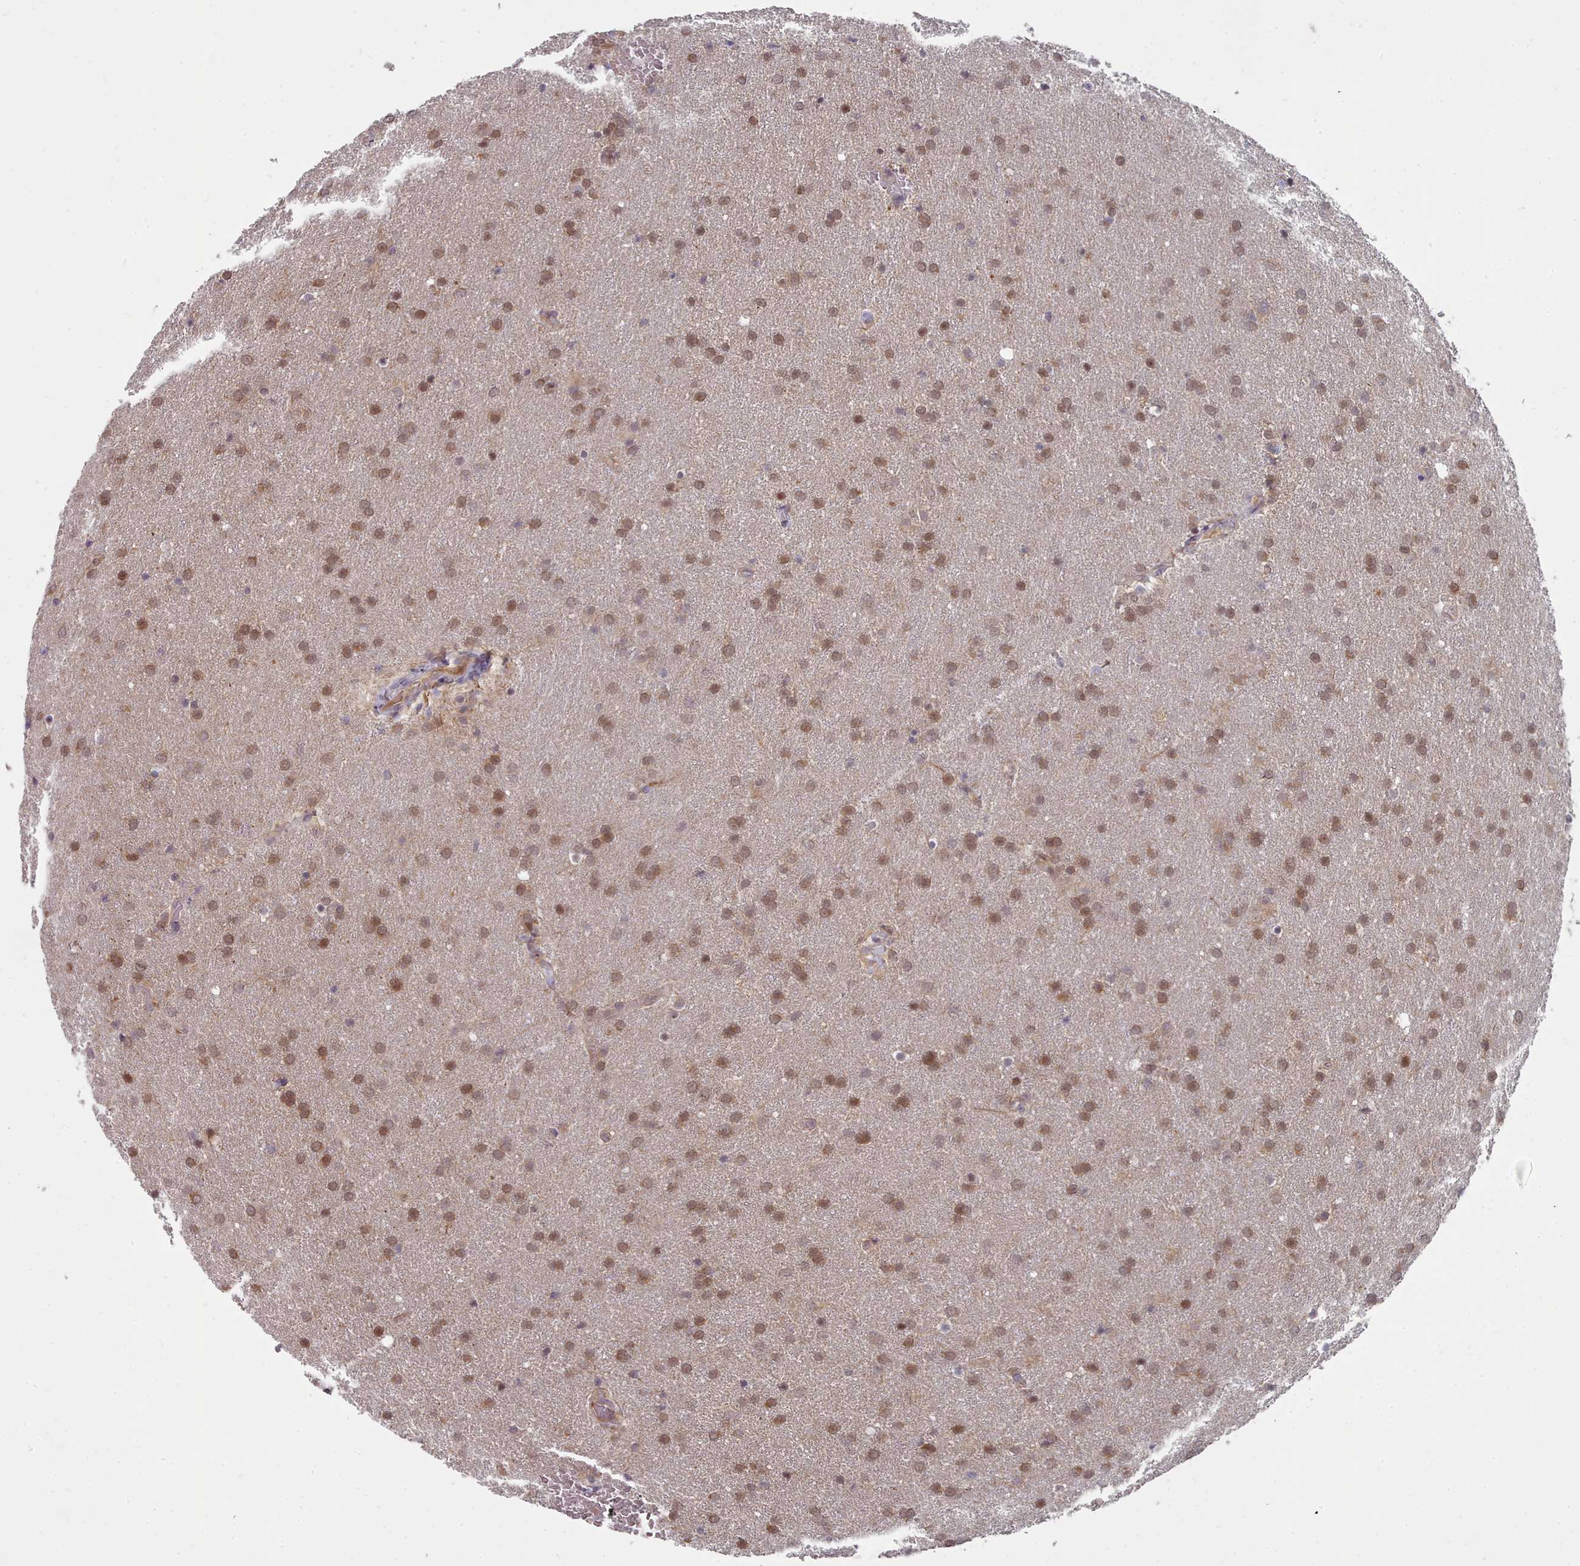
{"staining": {"intensity": "moderate", "quantity": ">75%", "location": "nuclear"}, "tissue": "glioma", "cell_type": "Tumor cells", "image_type": "cancer", "snomed": [{"axis": "morphology", "description": "Glioma, malignant, Low grade"}, {"axis": "topography", "description": "Brain"}], "caption": "There is medium levels of moderate nuclear expression in tumor cells of glioma, as demonstrated by immunohistochemical staining (brown color).", "gene": "GINS1", "patient": {"sex": "female", "age": 32}}